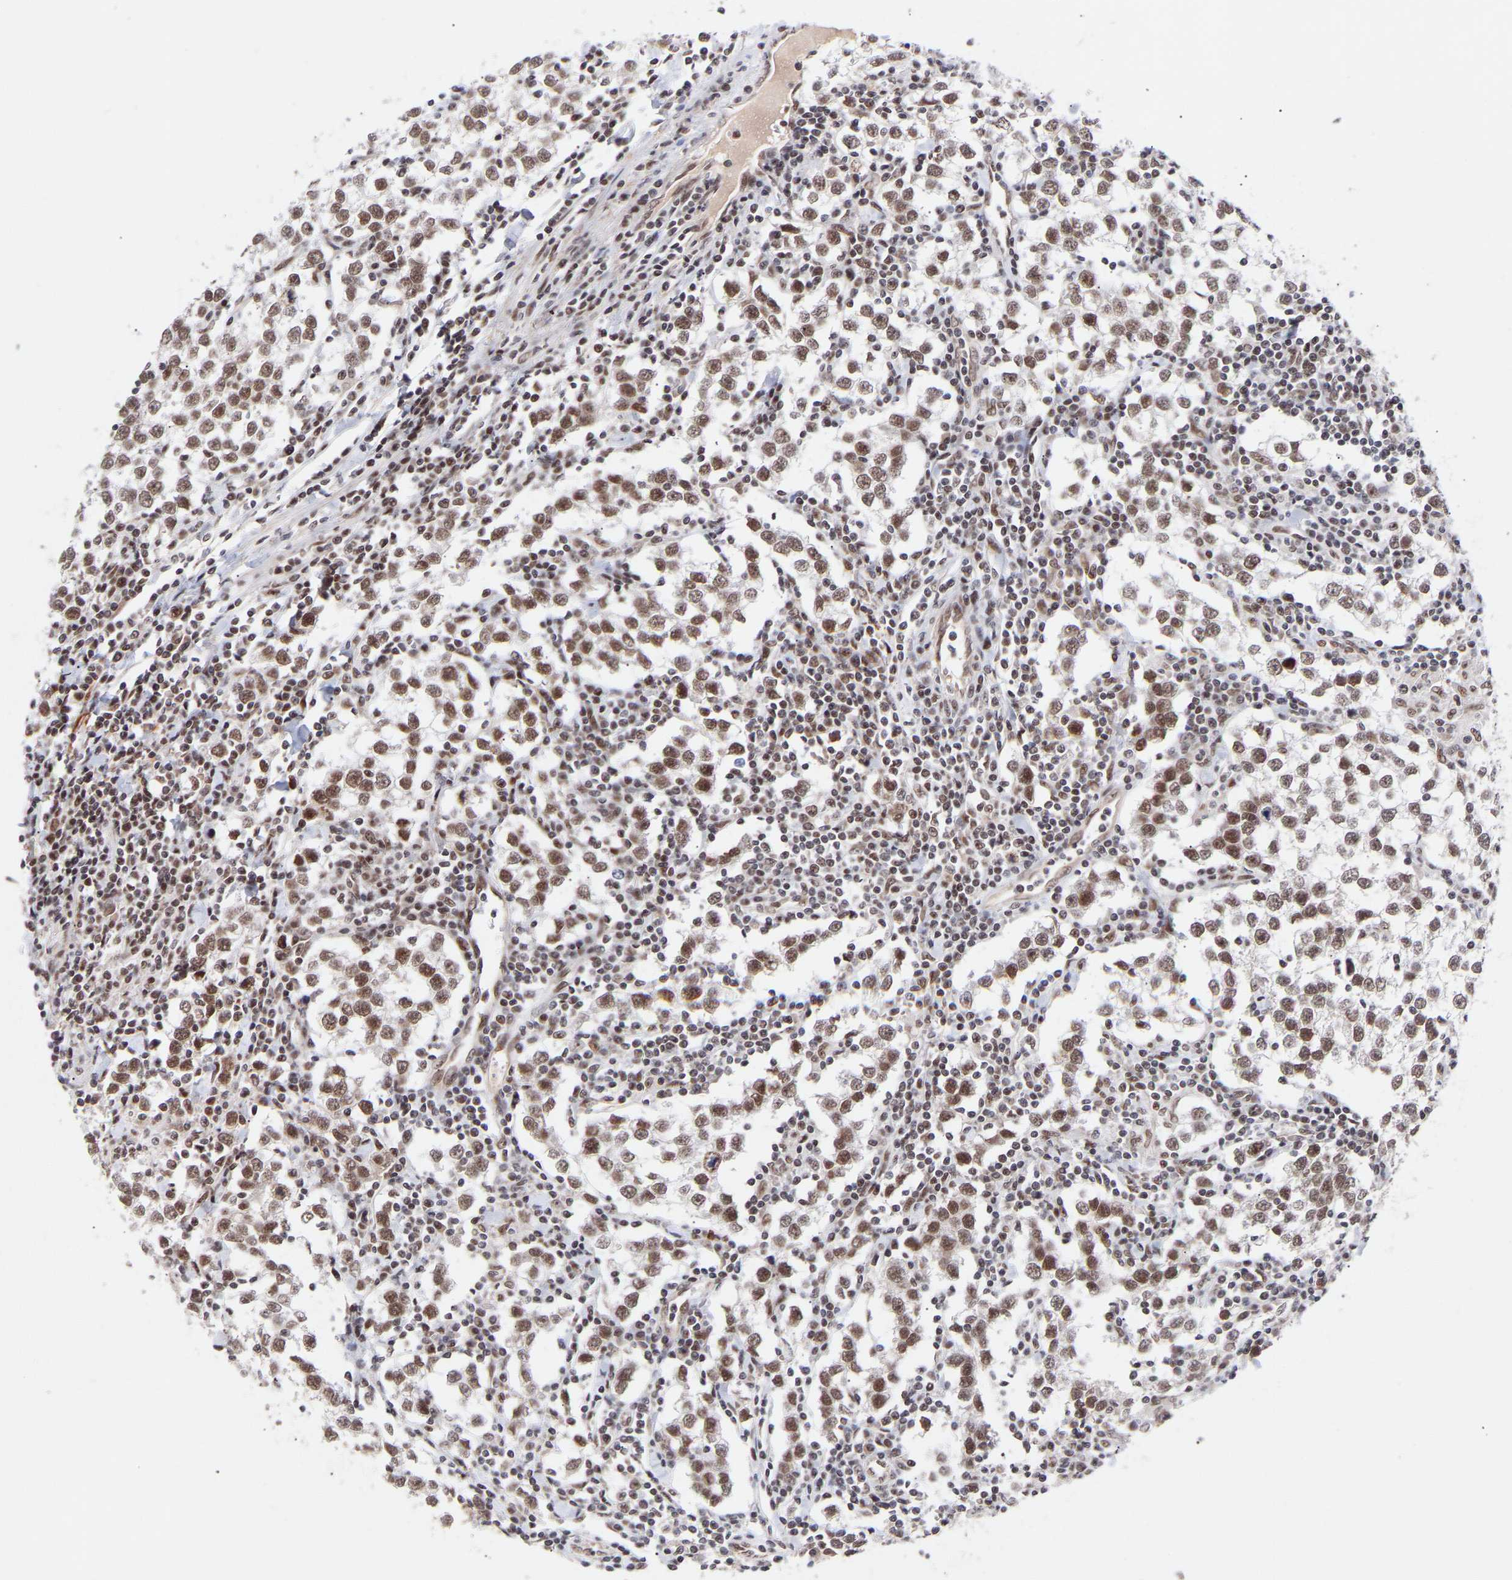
{"staining": {"intensity": "moderate", "quantity": ">75%", "location": "nuclear"}, "tissue": "testis cancer", "cell_type": "Tumor cells", "image_type": "cancer", "snomed": [{"axis": "morphology", "description": "Seminoma, NOS"}, {"axis": "morphology", "description": "Carcinoma, Embryonal, NOS"}, {"axis": "topography", "description": "Testis"}], "caption": "Embryonal carcinoma (testis) tissue exhibits moderate nuclear positivity in about >75% of tumor cells, visualized by immunohistochemistry. (IHC, brightfield microscopy, high magnification).", "gene": "RBM15", "patient": {"sex": "male", "age": 36}}